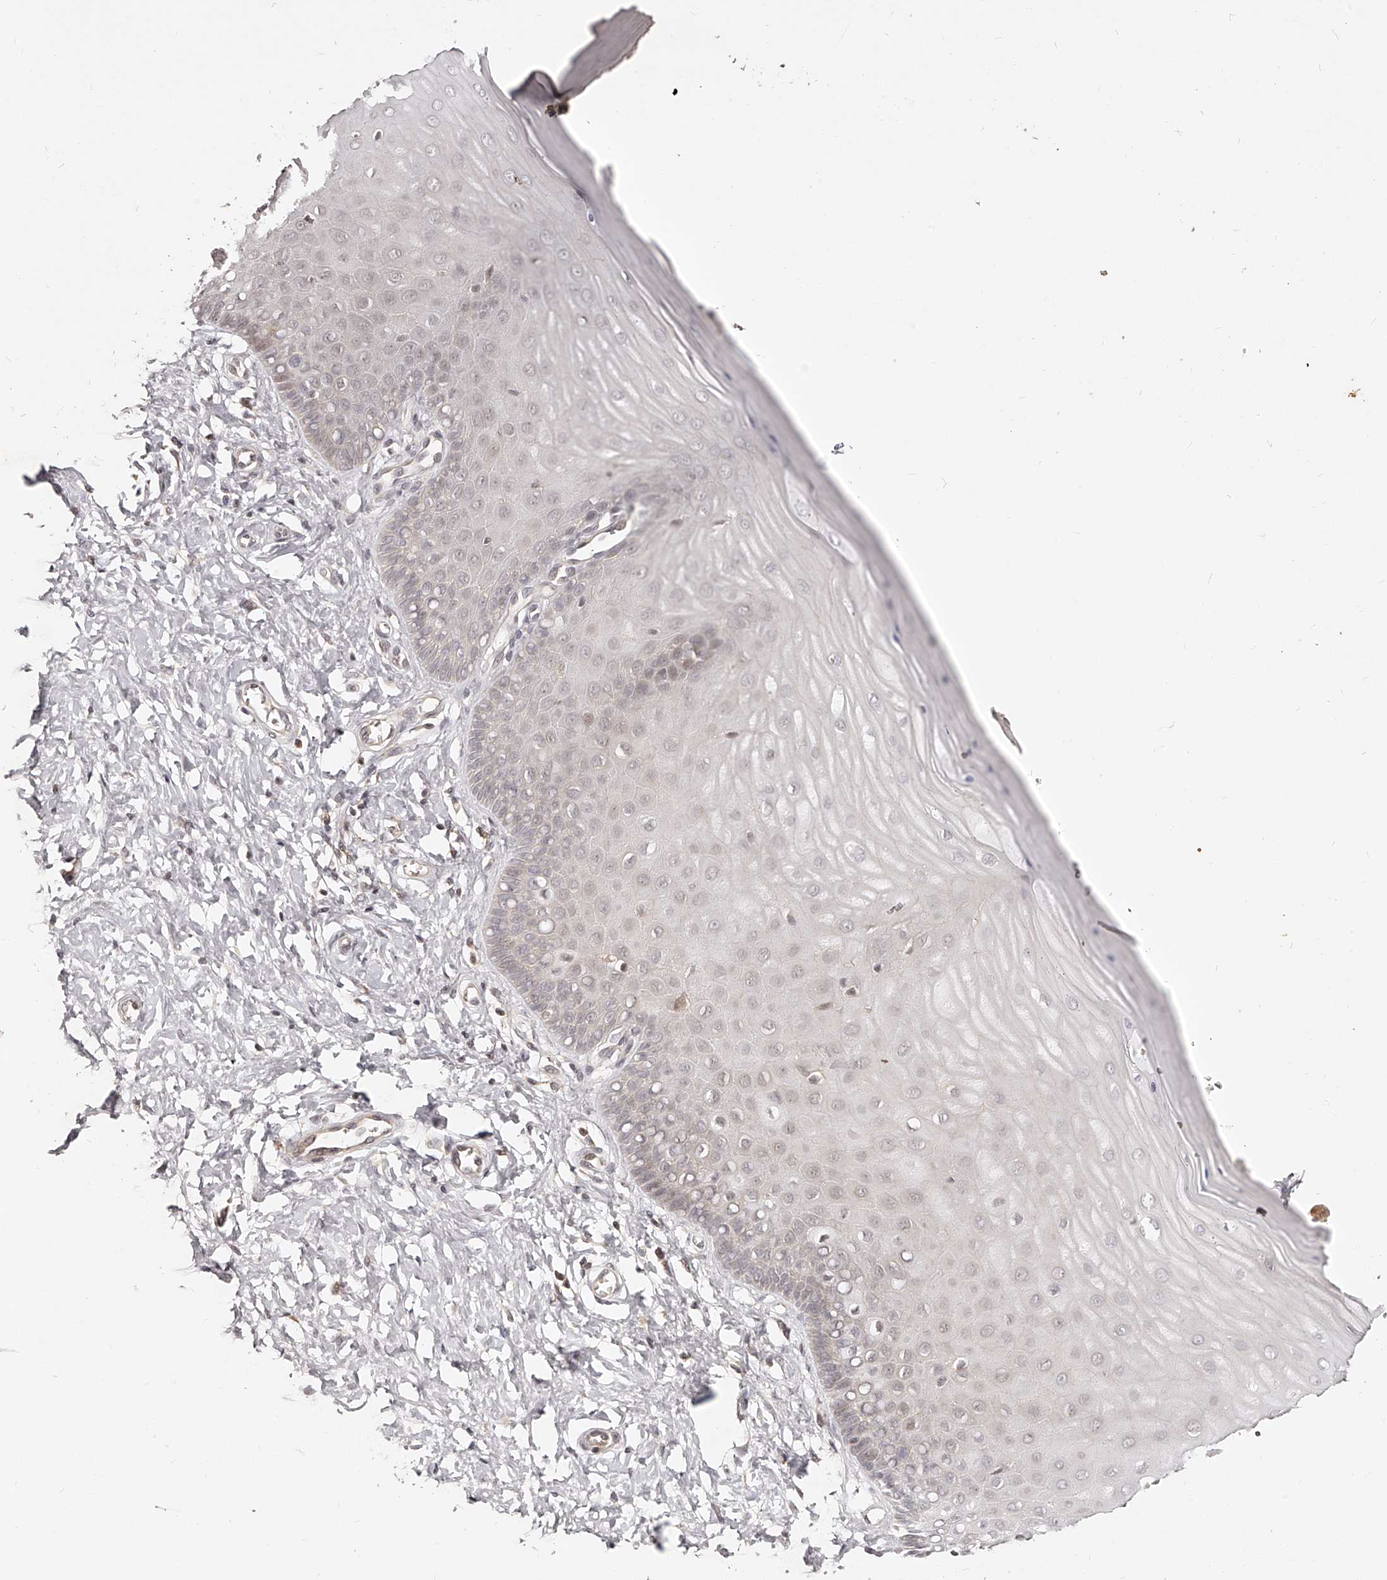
{"staining": {"intensity": "weak", "quantity": ">75%", "location": "cytoplasmic/membranous"}, "tissue": "cervix", "cell_type": "Glandular cells", "image_type": "normal", "snomed": [{"axis": "morphology", "description": "Normal tissue, NOS"}, {"axis": "topography", "description": "Cervix"}], "caption": "IHC (DAB (3,3'-diaminobenzidine)) staining of normal cervix shows weak cytoplasmic/membranous protein expression in about >75% of glandular cells. (brown staining indicates protein expression, while blue staining denotes nuclei).", "gene": "ZNF789", "patient": {"sex": "female", "age": 55}}